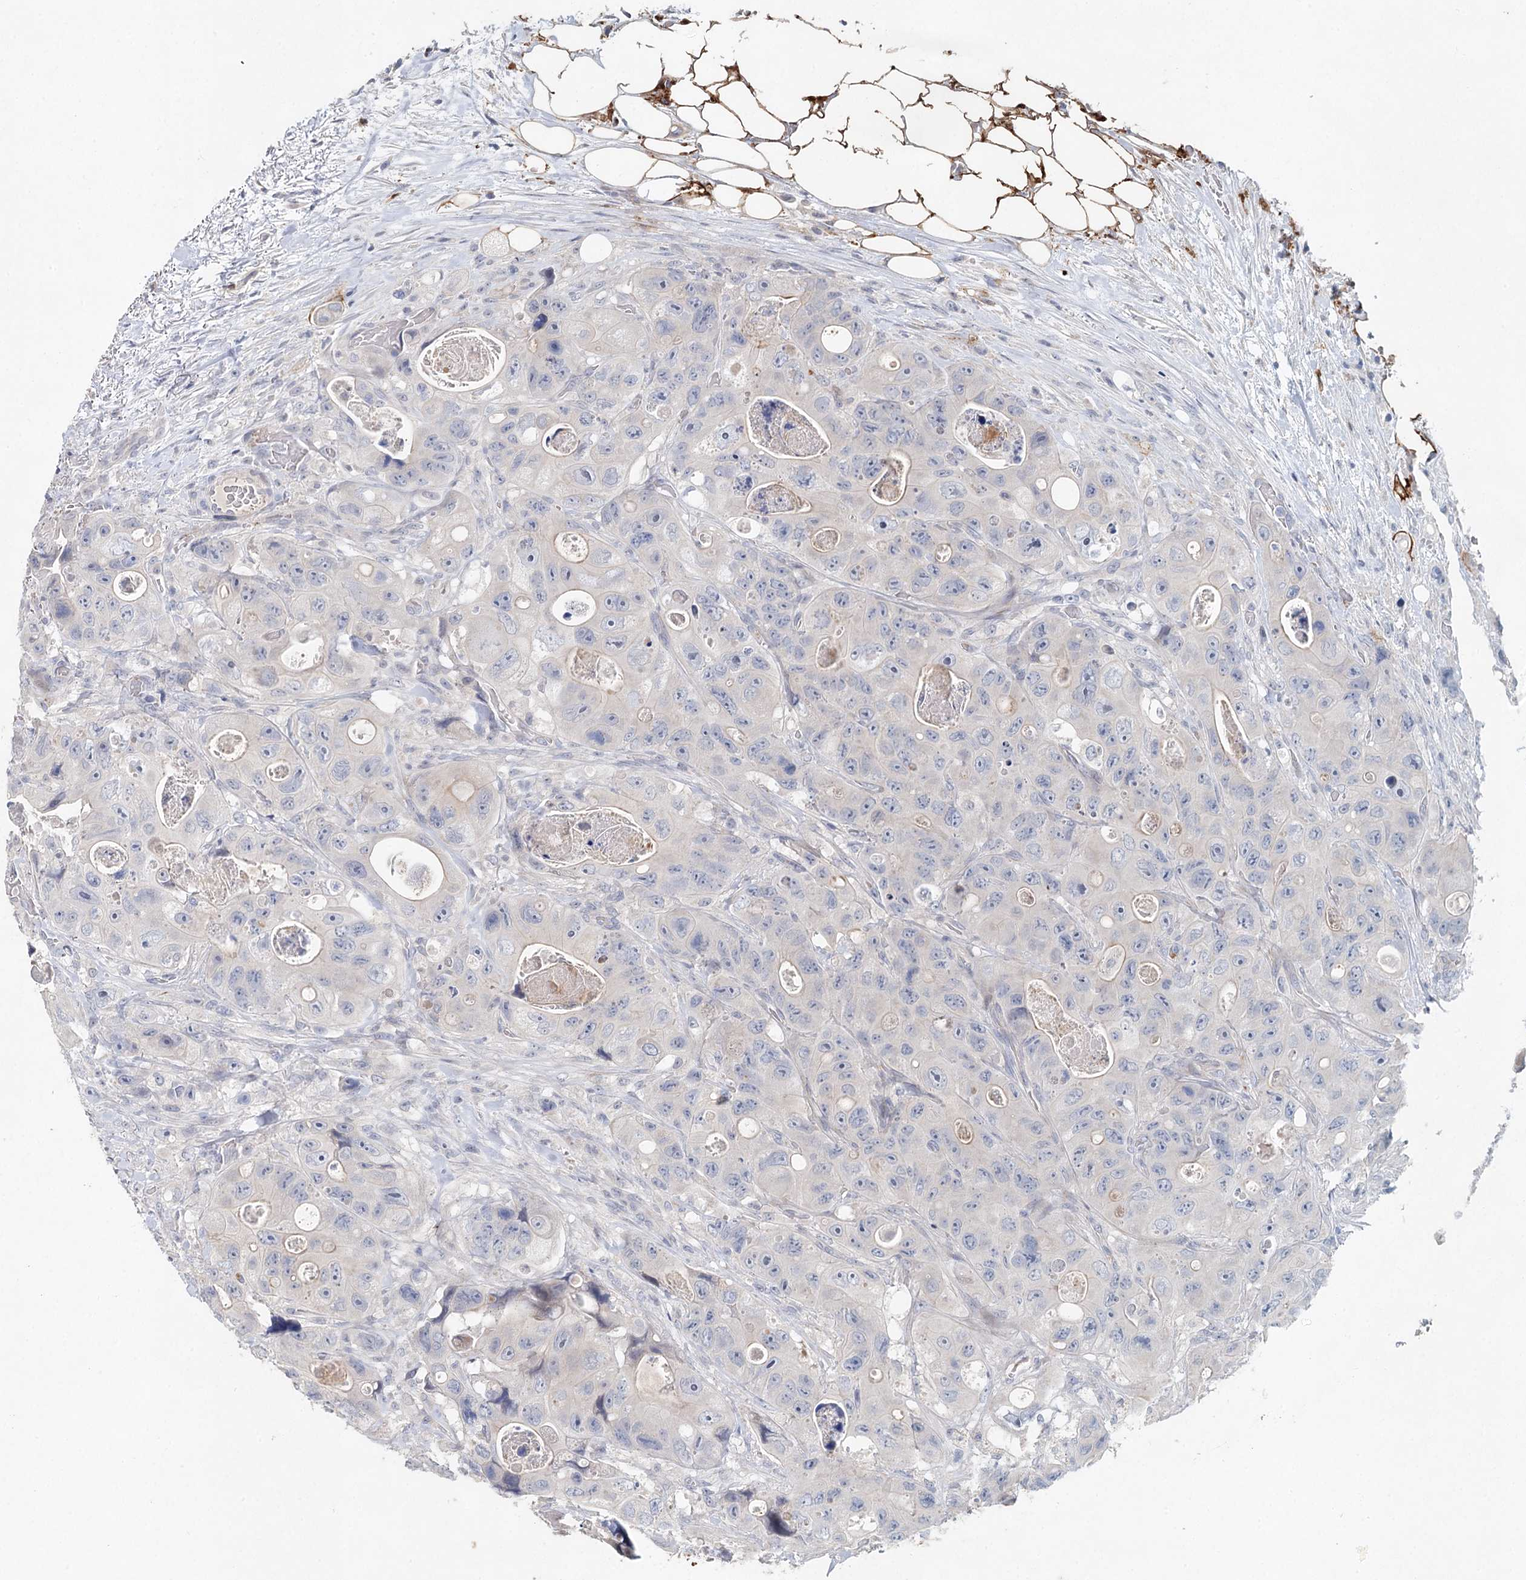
{"staining": {"intensity": "negative", "quantity": "none", "location": "none"}, "tissue": "colorectal cancer", "cell_type": "Tumor cells", "image_type": "cancer", "snomed": [{"axis": "morphology", "description": "Adenocarcinoma, NOS"}, {"axis": "topography", "description": "Colon"}], "caption": "There is no significant staining in tumor cells of colorectal adenocarcinoma. Nuclei are stained in blue.", "gene": "SLC19A3", "patient": {"sex": "female", "age": 46}}